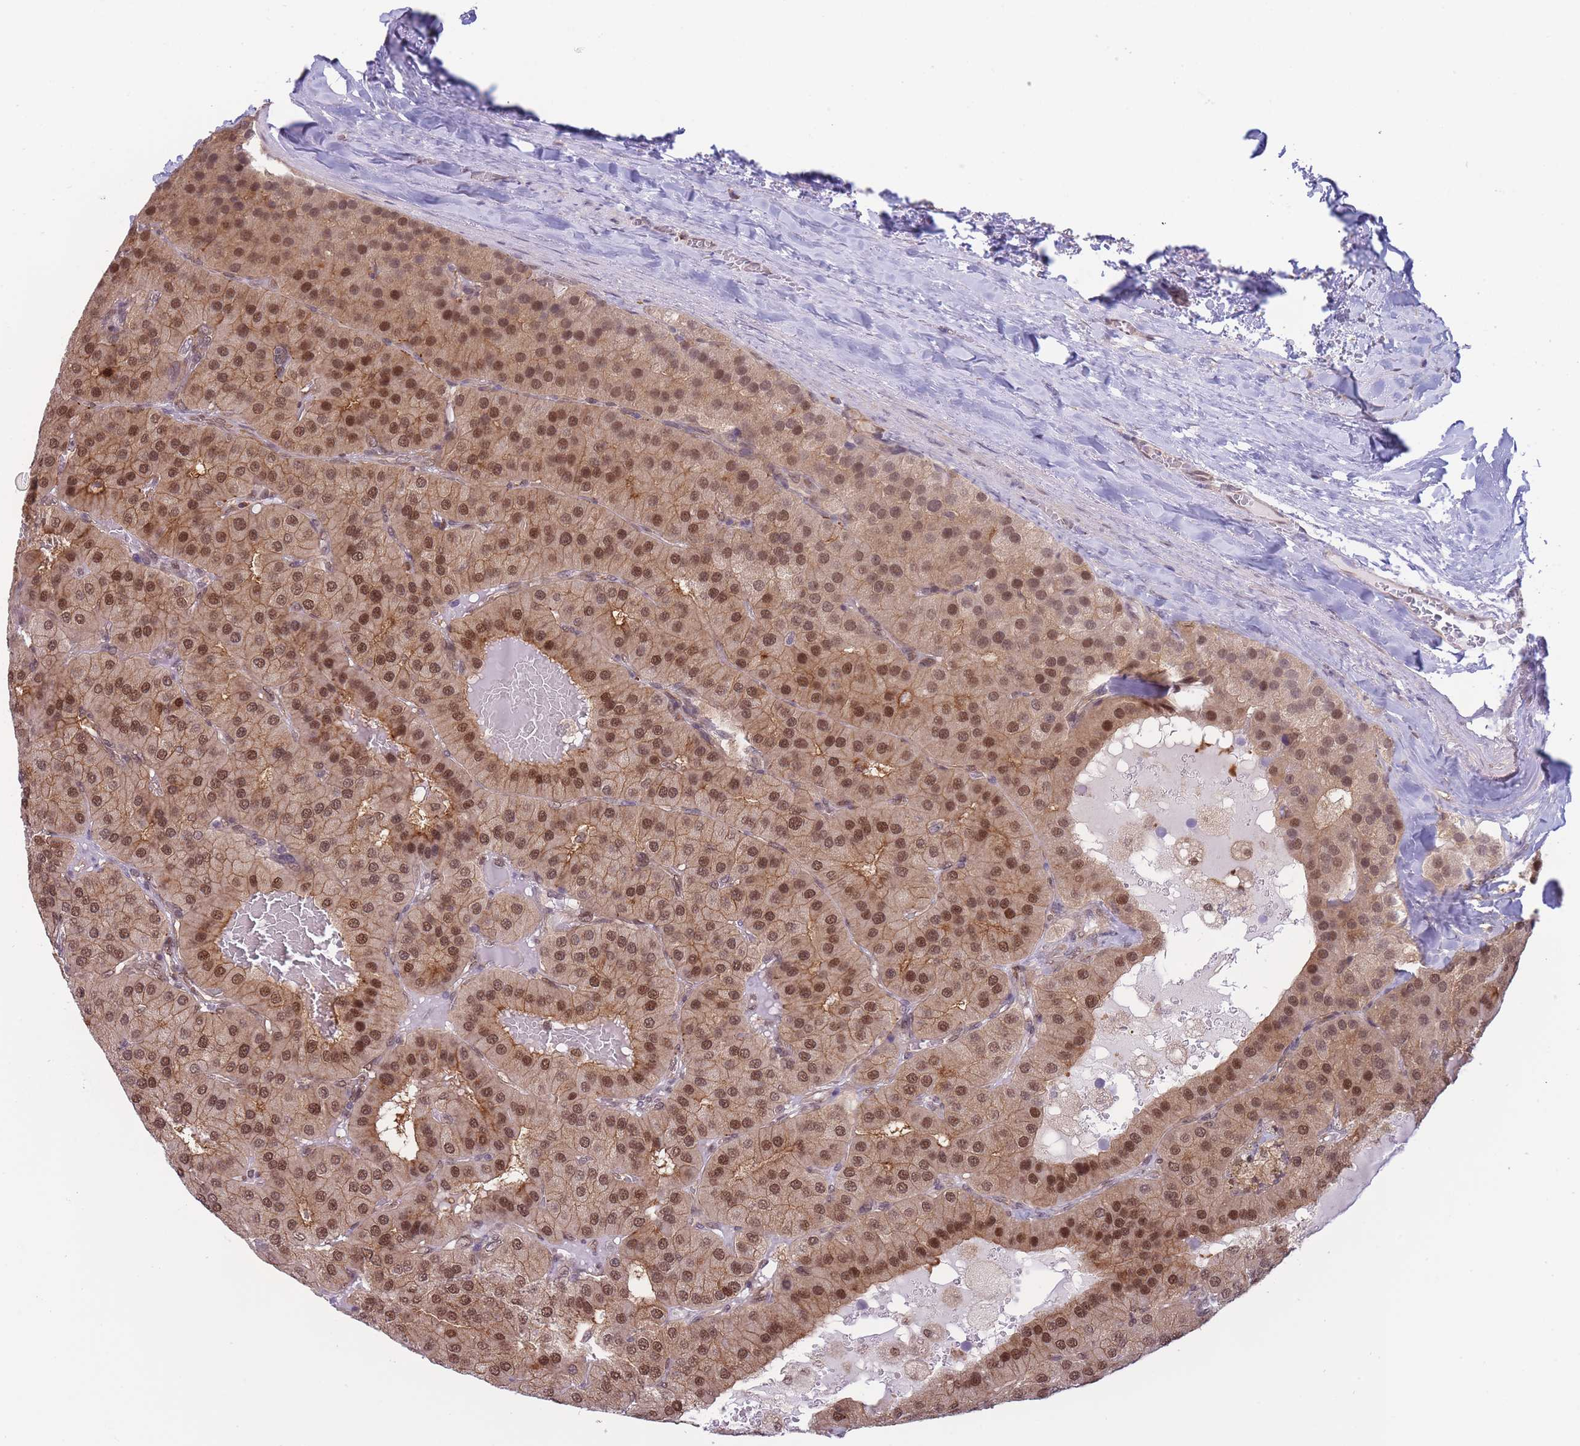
{"staining": {"intensity": "moderate", "quantity": ">75%", "location": "cytoplasmic/membranous,nuclear"}, "tissue": "parathyroid gland", "cell_type": "Glandular cells", "image_type": "normal", "snomed": [{"axis": "morphology", "description": "Normal tissue, NOS"}, {"axis": "morphology", "description": "Adenoma, NOS"}, {"axis": "topography", "description": "Parathyroid gland"}], "caption": "IHC photomicrograph of benign parathyroid gland stained for a protein (brown), which shows medium levels of moderate cytoplasmic/membranous,nuclear positivity in approximately >75% of glandular cells.", "gene": "NSFL1C", "patient": {"sex": "female", "age": 86}}